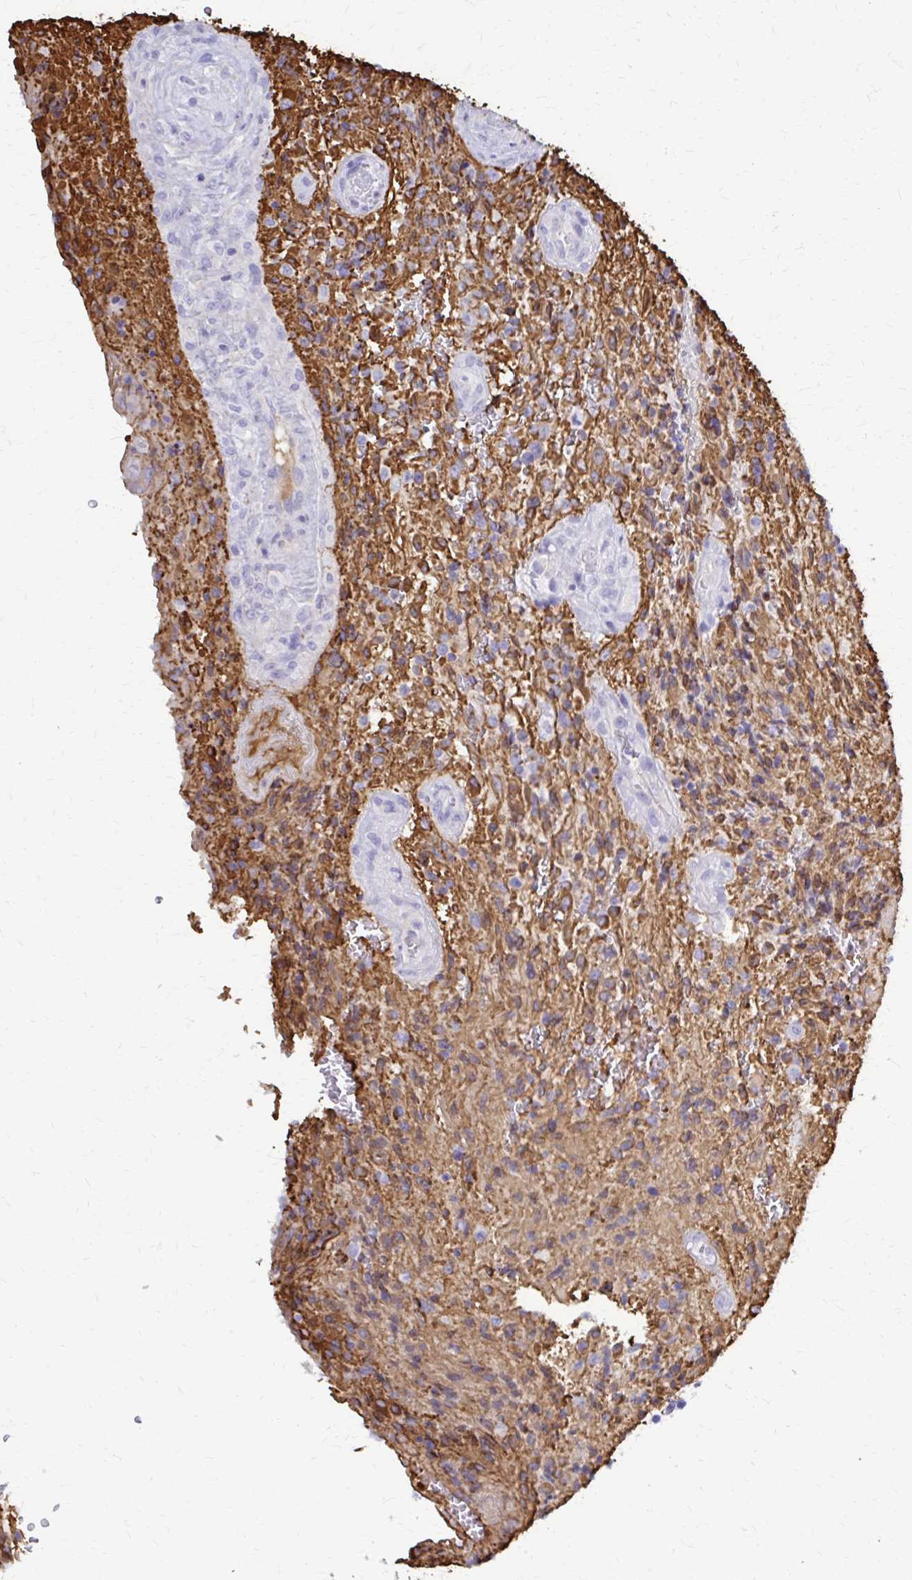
{"staining": {"intensity": "moderate", "quantity": ">75%", "location": "cytoplasmic/membranous"}, "tissue": "glioma", "cell_type": "Tumor cells", "image_type": "cancer", "snomed": [{"axis": "morphology", "description": "Normal tissue, NOS"}, {"axis": "morphology", "description": "Glioma, malignant, High grade"}, {"axis": "topography", "description": "Cerebral cortex"}], "caption": "A high-resolution image shows immunohistochemistry staining of glioma, which demonstrates moderate cytoplasmic/membranous positivity in about >75% of tumor cells.", "gene": "GFAP", "patient": {"sex": "male", "age": 56}}